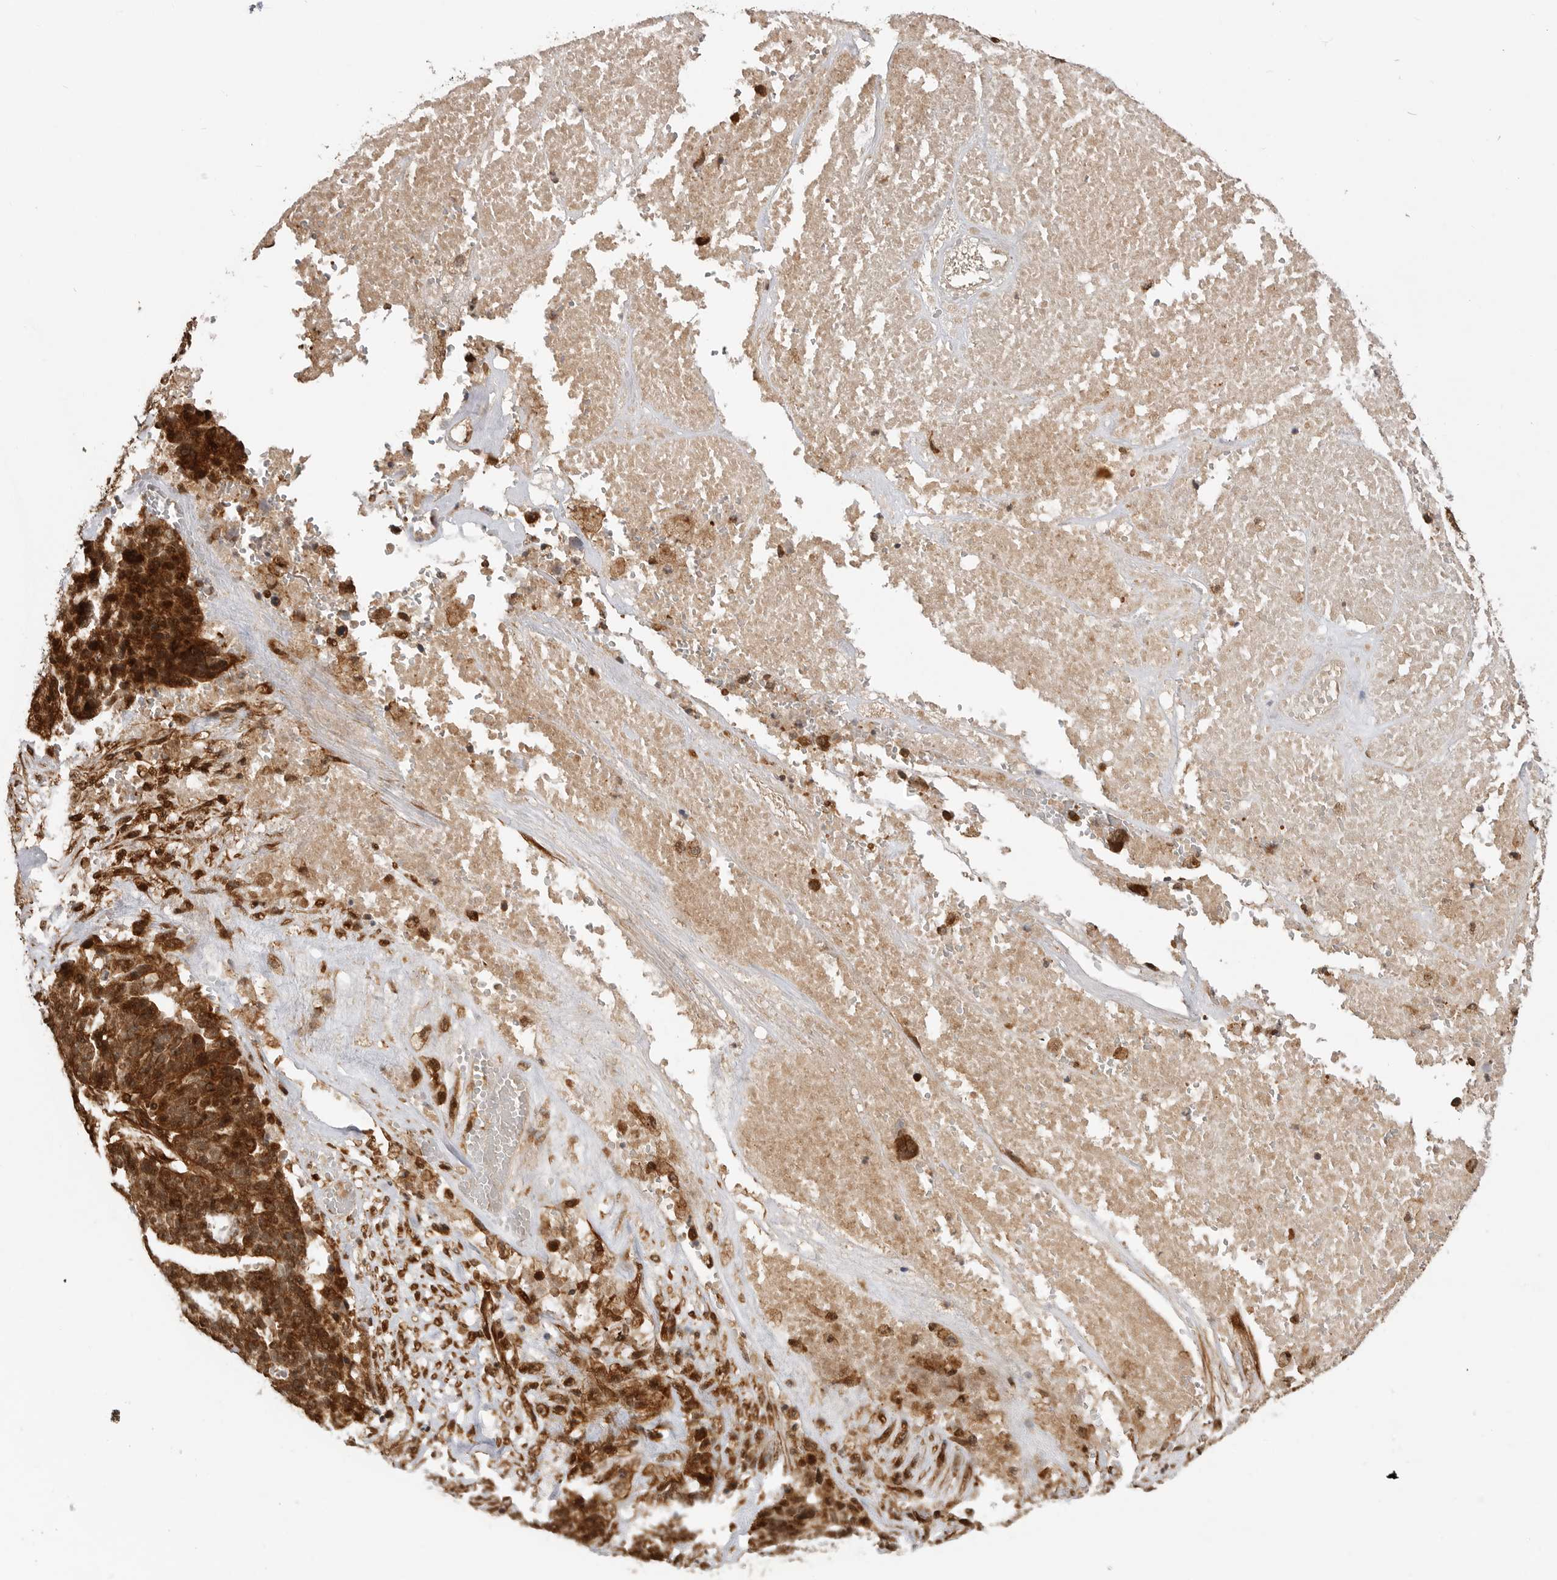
{"staining": {"intensity": "strong", "quantity": ">75%", "location": "cytoplasmic/membranous,nuclear"}, "tissue": "ovarian cancer", "cell_type": "Tumor cells", "image_type": "cancer", "snomed": [{"axis": "morphology", "description": "Cystadenocarcinoma, serous, NOS"}, {"axis": "topography", "description": "Ovary"}], "caption": "Ovarian serous cystadenocarcinoma stained with DAB immunohistochemistry reveals high levels of strong cytoplasmic/membranous and nuclear expression in about >75% of tumor cells. The staining is performed using DAB brown chromogen to label protein expression. The nuclei are counter-stained blue using hematoxylin.", "gene": "ADPRS", "patient": {"sex": "female", "age": 59}}